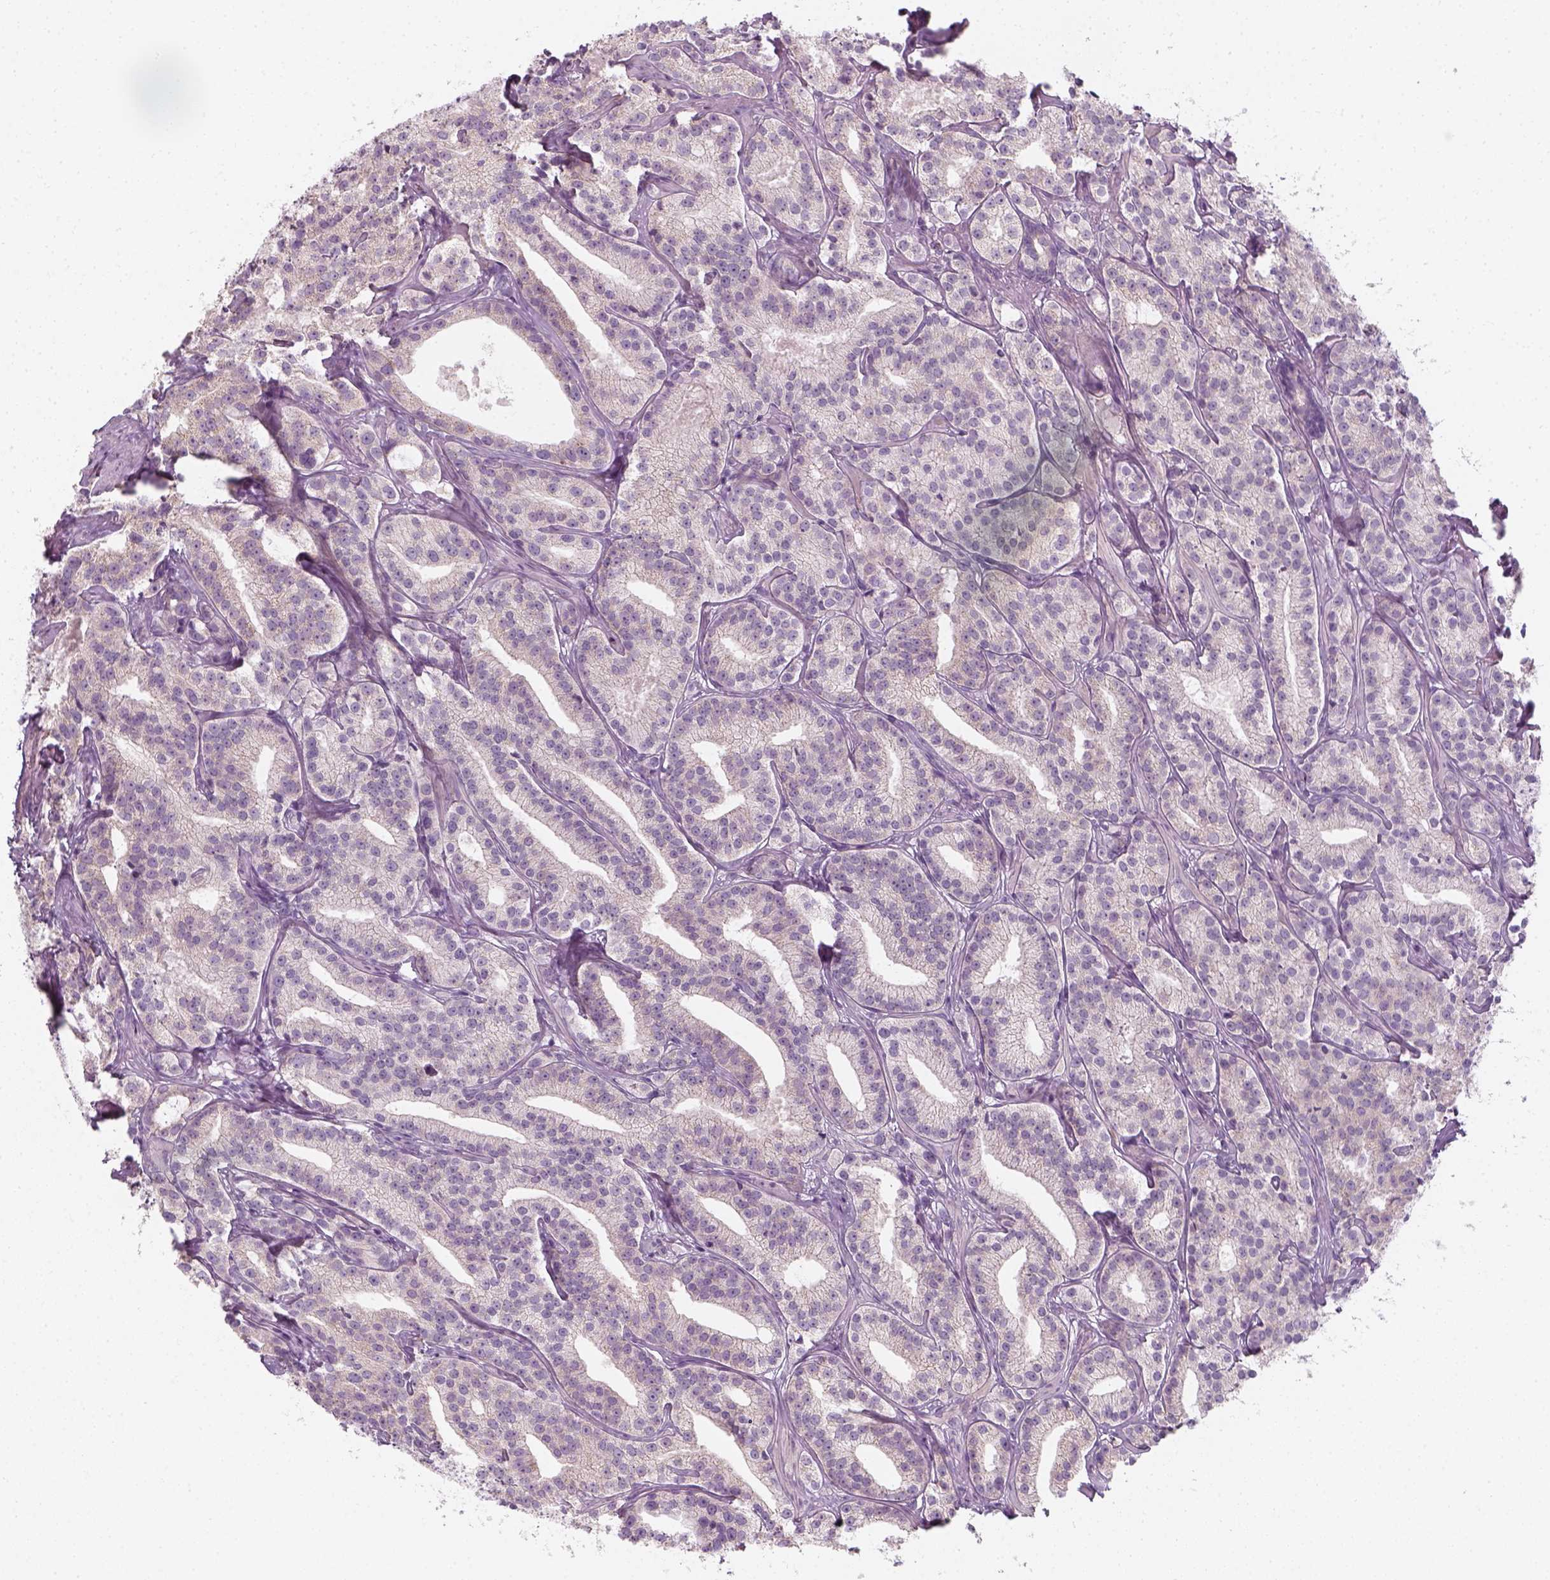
{"staining": {"intensity": "weak", "quantity": "<25%", "location": "cytoplasmic/membranous"}, "tissue": "prostate cancer", "cell_type": "Tumor cells", "image_type": "cancer", "snomed": [{"axis": "morphology", "description": "Adenocarcinoma, High grade"}, {"axis": "topography", "description": "Prostate"}], "caption": "Immunohistochemistry photomicrograph of human prostate adenocarcinoma (high-grade) stained for a protein (brown), which shows no positivity in tumor cells.", "gene": "PRAME", "patient": {"sex": "male", "age": 75}}